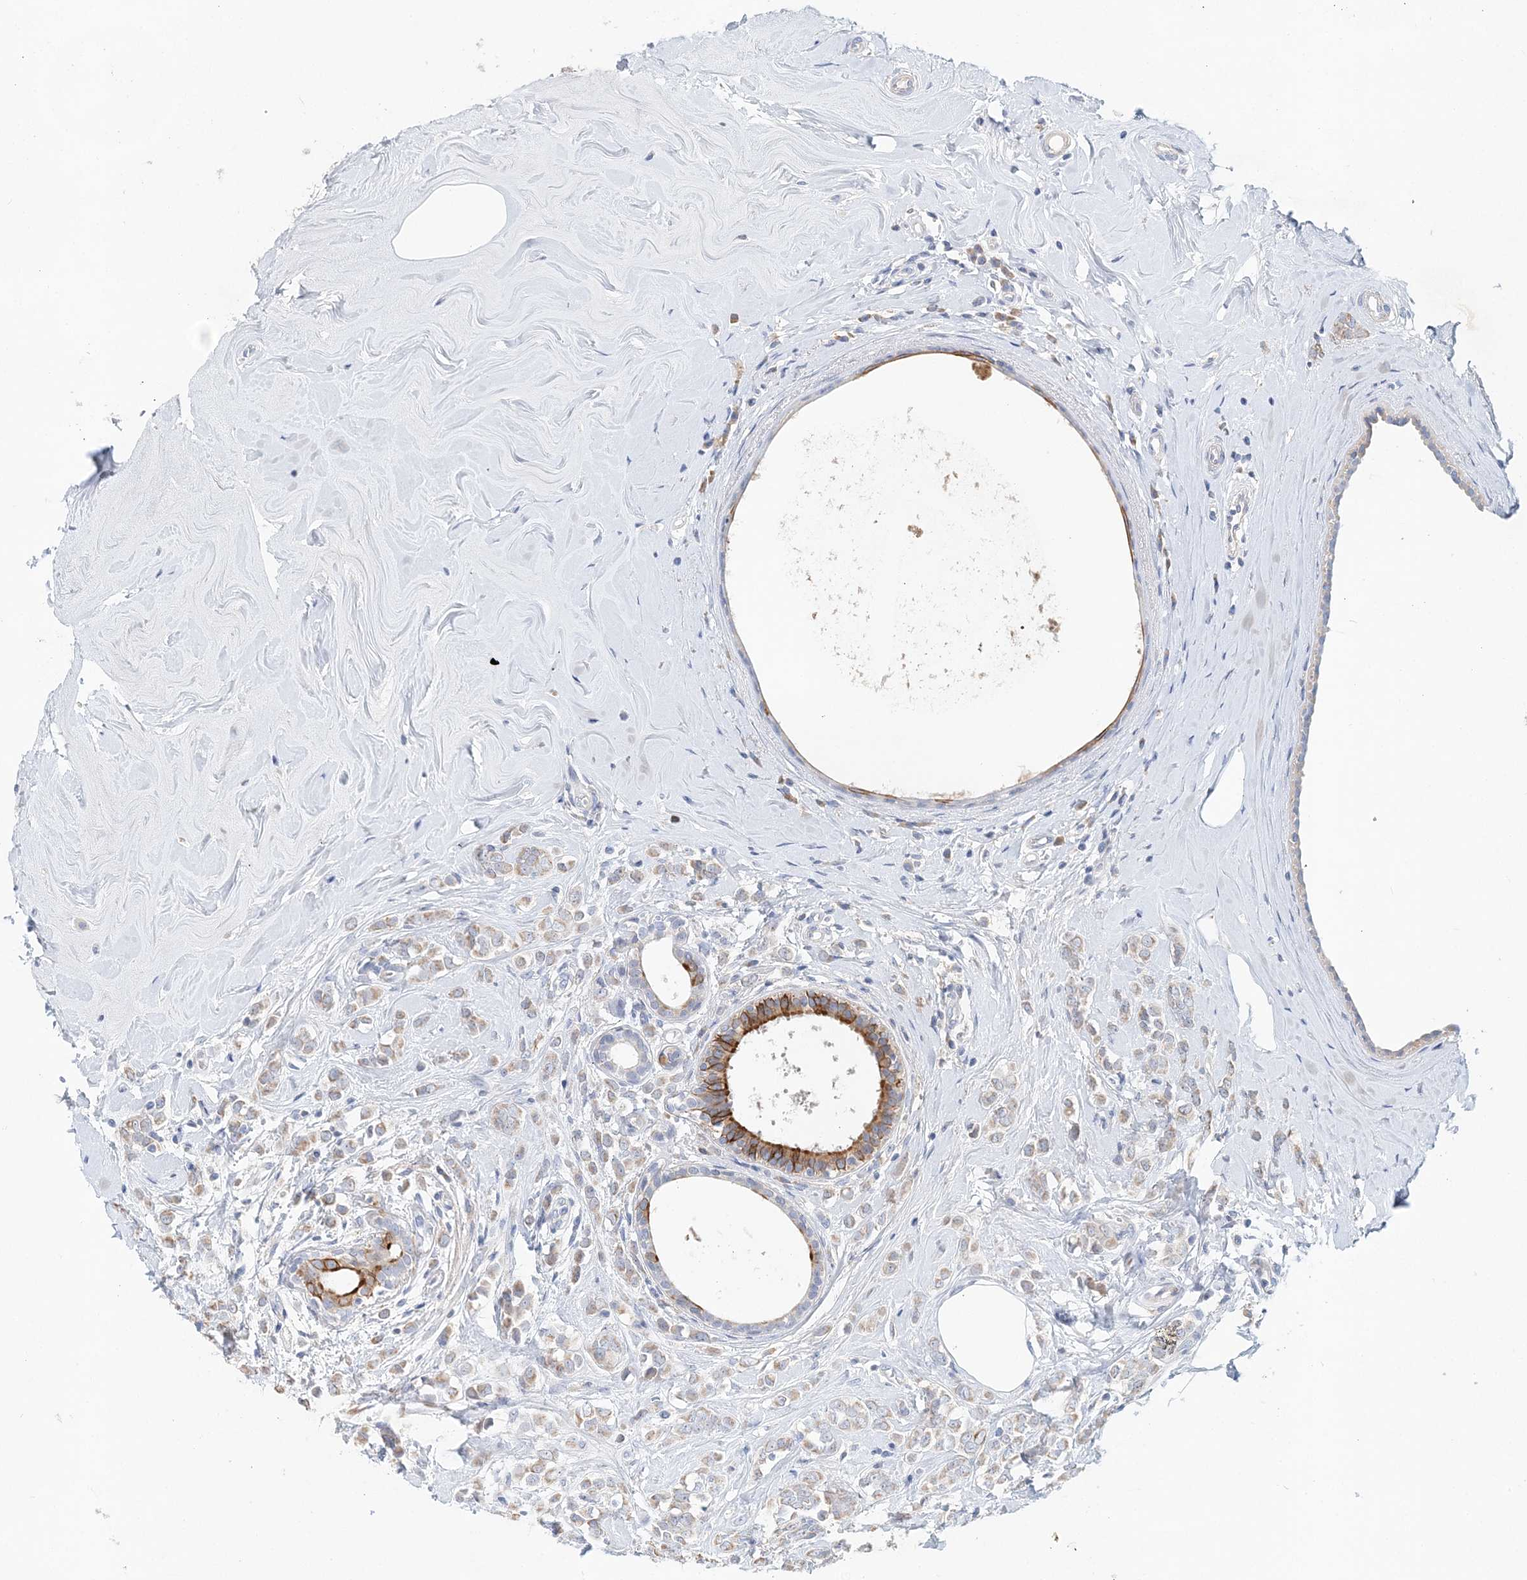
{"staining": {"intensity": "weak", "quantity": "25%-75%", "location": "cytoplasmic/membranous"}, "tissue": "breast cancer", "cell_type": "Tumor cells", "image_type": "cancer", "snomed": [{"axis": "morphology", "description": "Lobular carcinoma"}, {"axis": "topography", "description": "Breast"}], "caption": "Immunohistochemical staining of lobular carcinoma (breast) demonstrates low levels of weak cytoplasmic/membranous protein expression in approximately 25%-75% of tumor cells. (DAB IHC with brightfield microscopy, high magnification).", "gene": "LRRIQ4", "patient": {"sex": "female", "age": 47}}